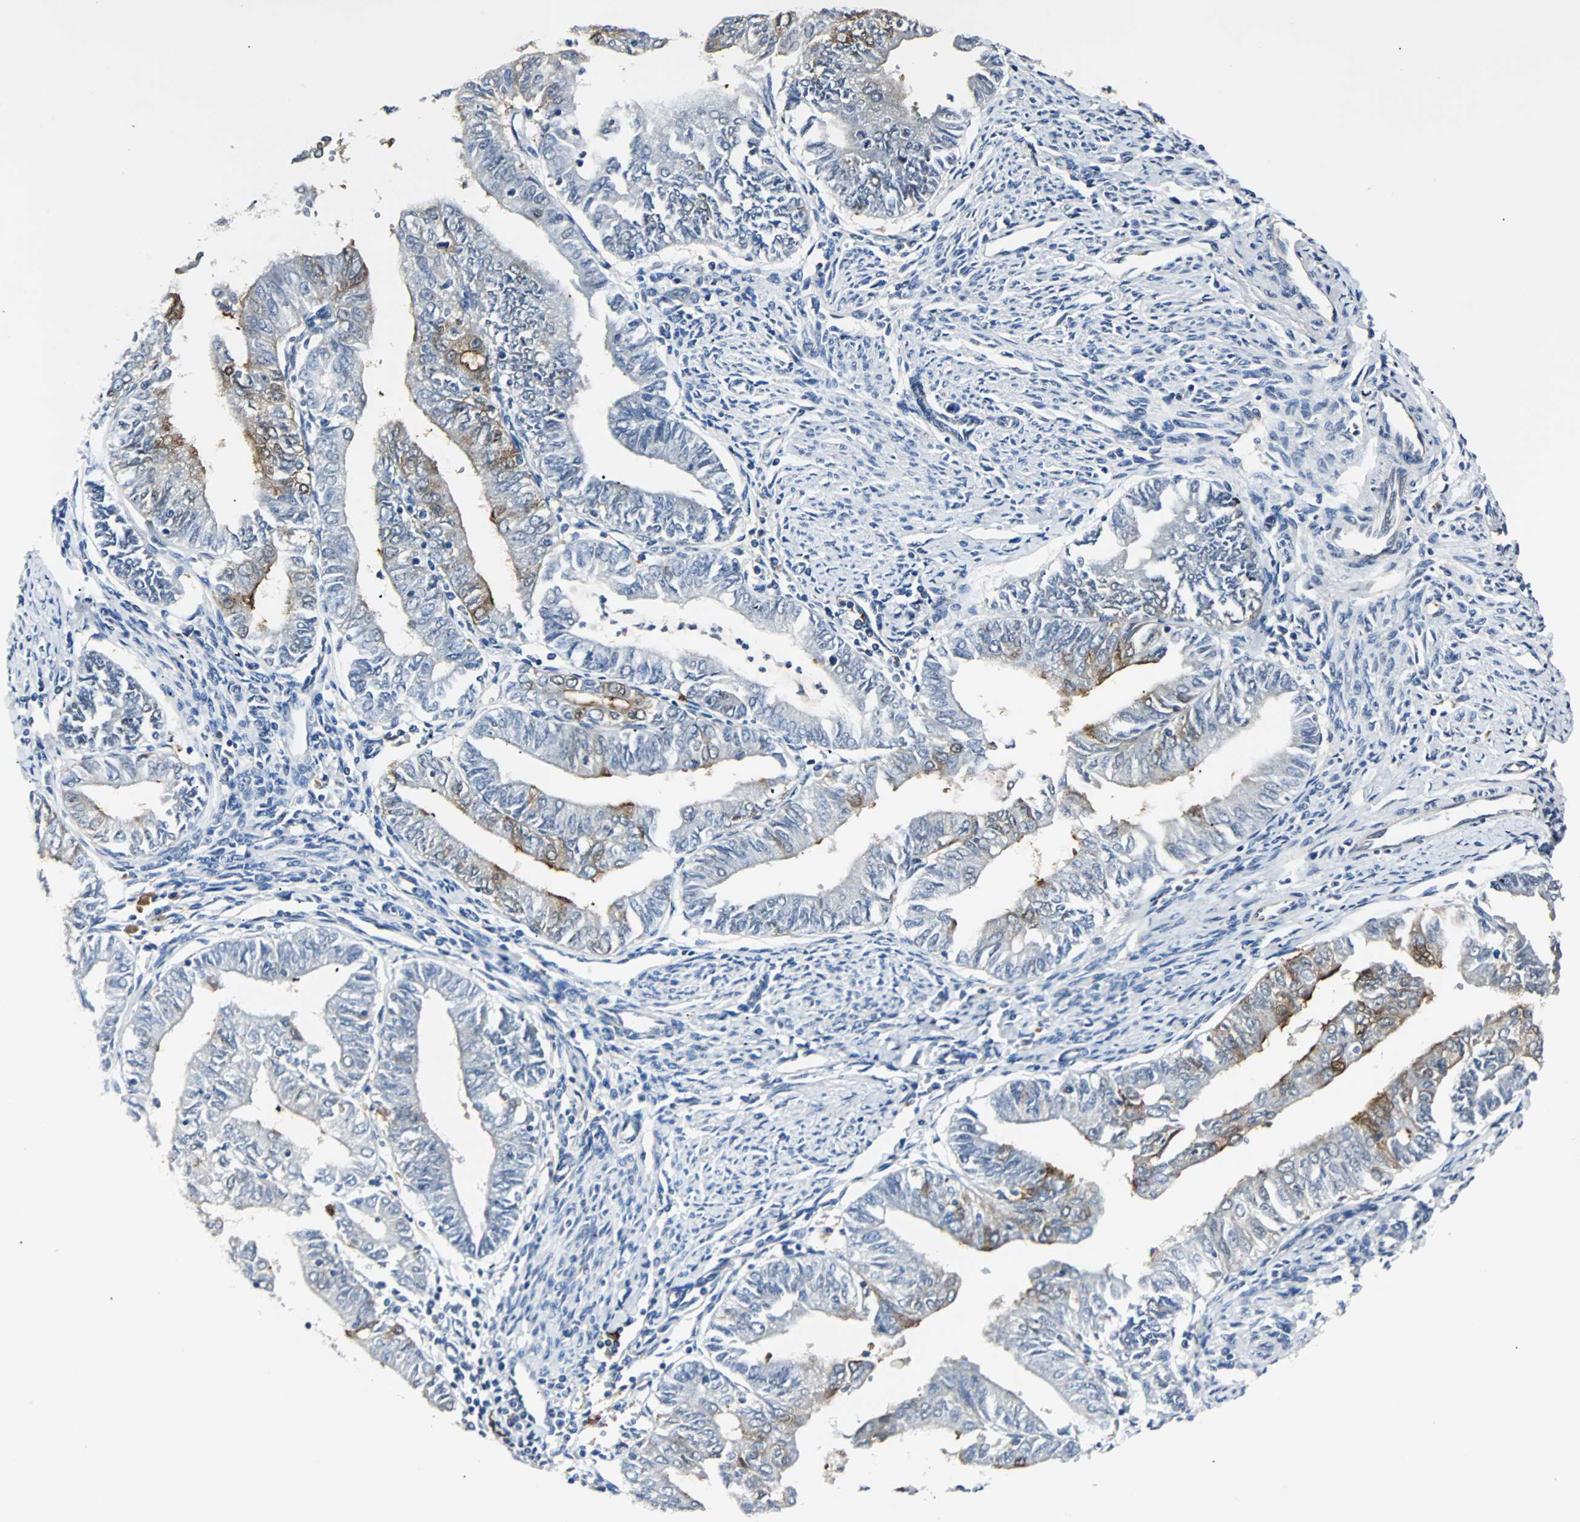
{"staining": {"intensity": "moderate", "quantity": "<25%", "location": "cytoplasmic/membranous"}, "tissue": "endometrial cancer", "cell_type": "Tumor cells", "image_type": "cancer", "snomed": [{"axis": "morphology", "description": "Adenocarcinoma, NOS"}, {"axis": "topography", "description": "Endometrium"}], "caption": "A high-resolution histopathology image shows IHC staining of endometrial cancer, which exhibits moderate cytoplasmic/membranous positivity in about <25% of tumor cells.", "gene": "CMC2", "patient": {"sex": "female", "age": 66}}